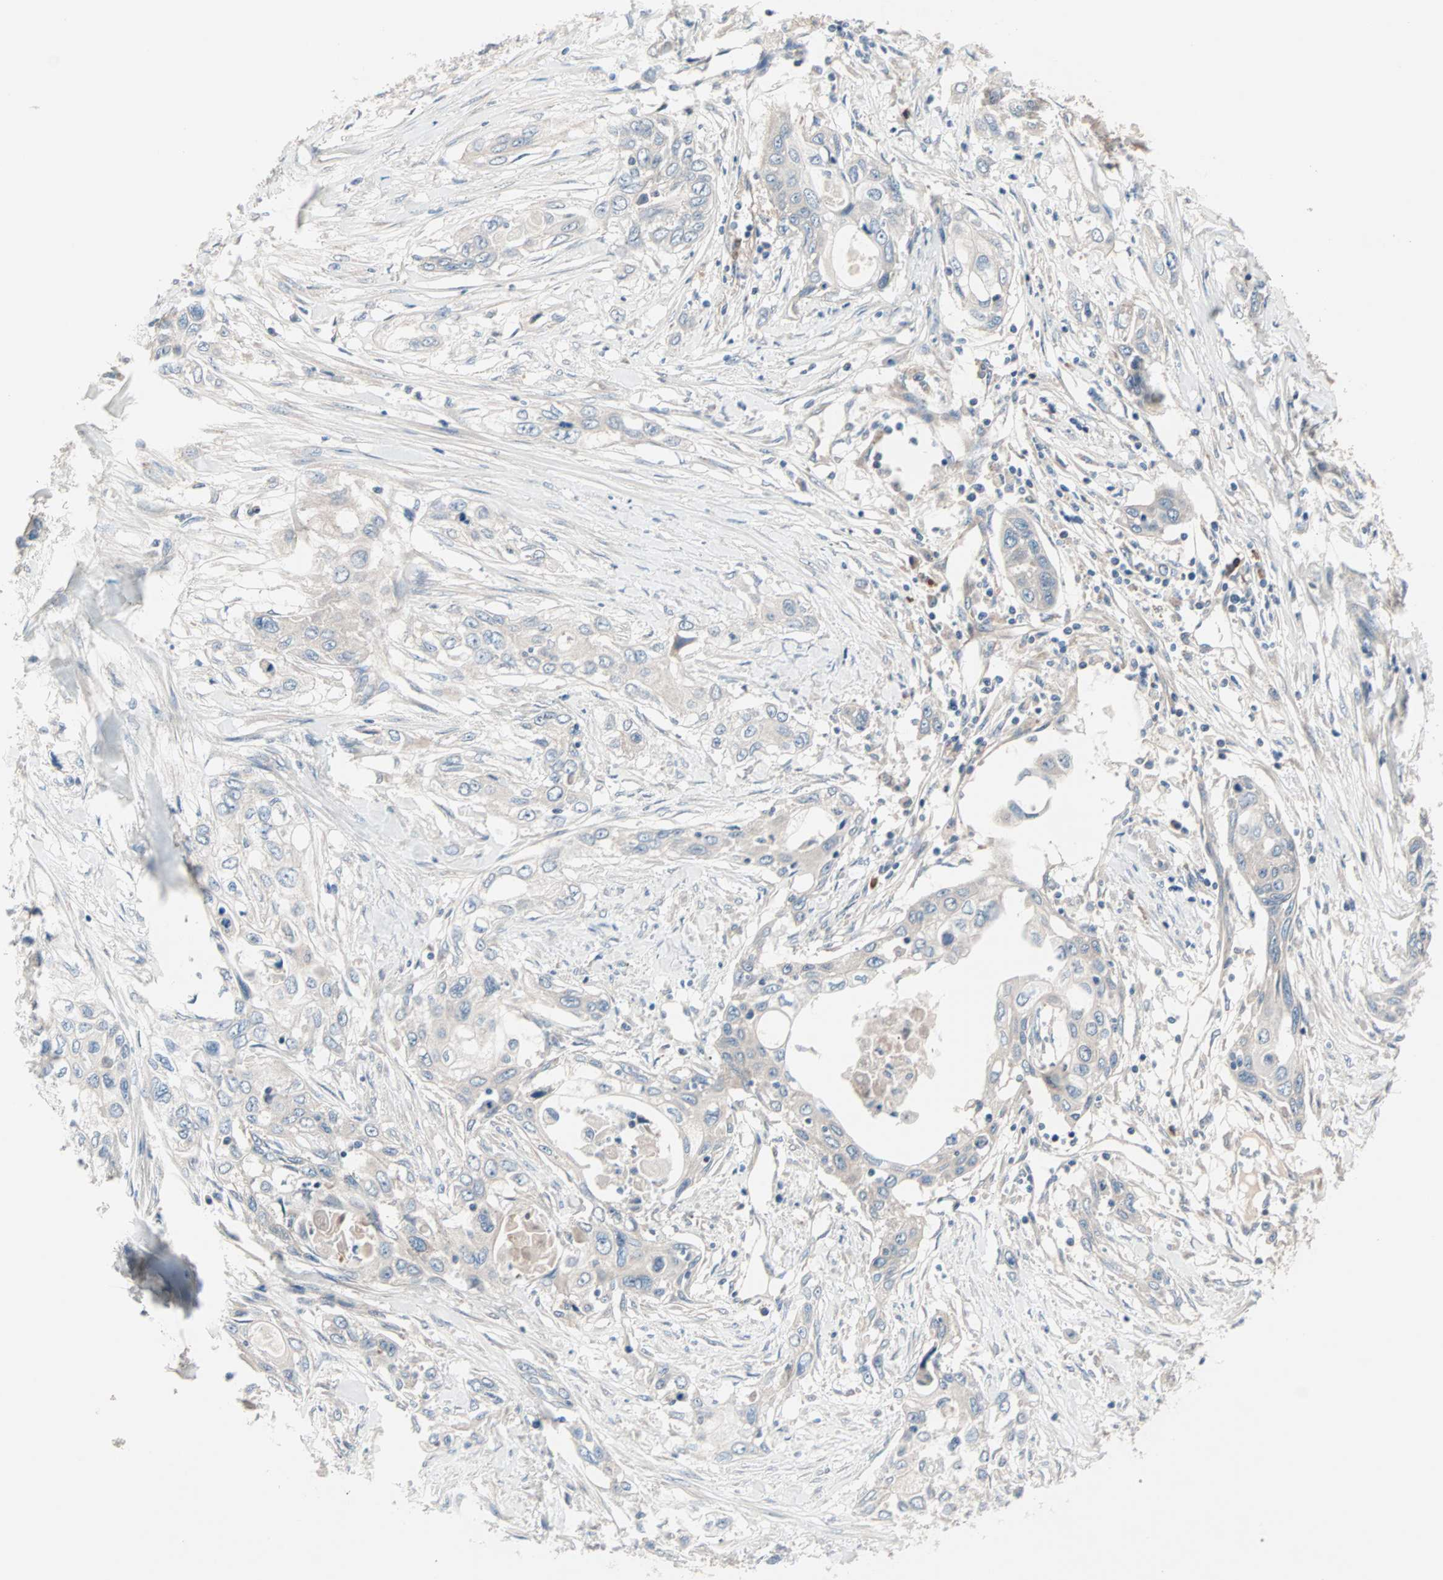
{"staining": {"intensity": "negative", "quantity": "none", "location": "none"}, "tissue": "pancreatic cancer", "cell_type": "Tumor cells", "image_type": "cancer", "snomed": [{"axis": "morphology", "description": "Adenocarcinoma, NOS"}, {"axis": "topography", "description": "Pancreas"}], "caption": "Immunohistochemistry (IHC) of human pancreatic cancer demonstrates no staining in tumor cells. (DAB (3,3'-diaminobenzidine) IHC visualized using brightfield microscopy, high magnification).", "gene": "CAD", "patient": {"sex": "female", "age": 70}}